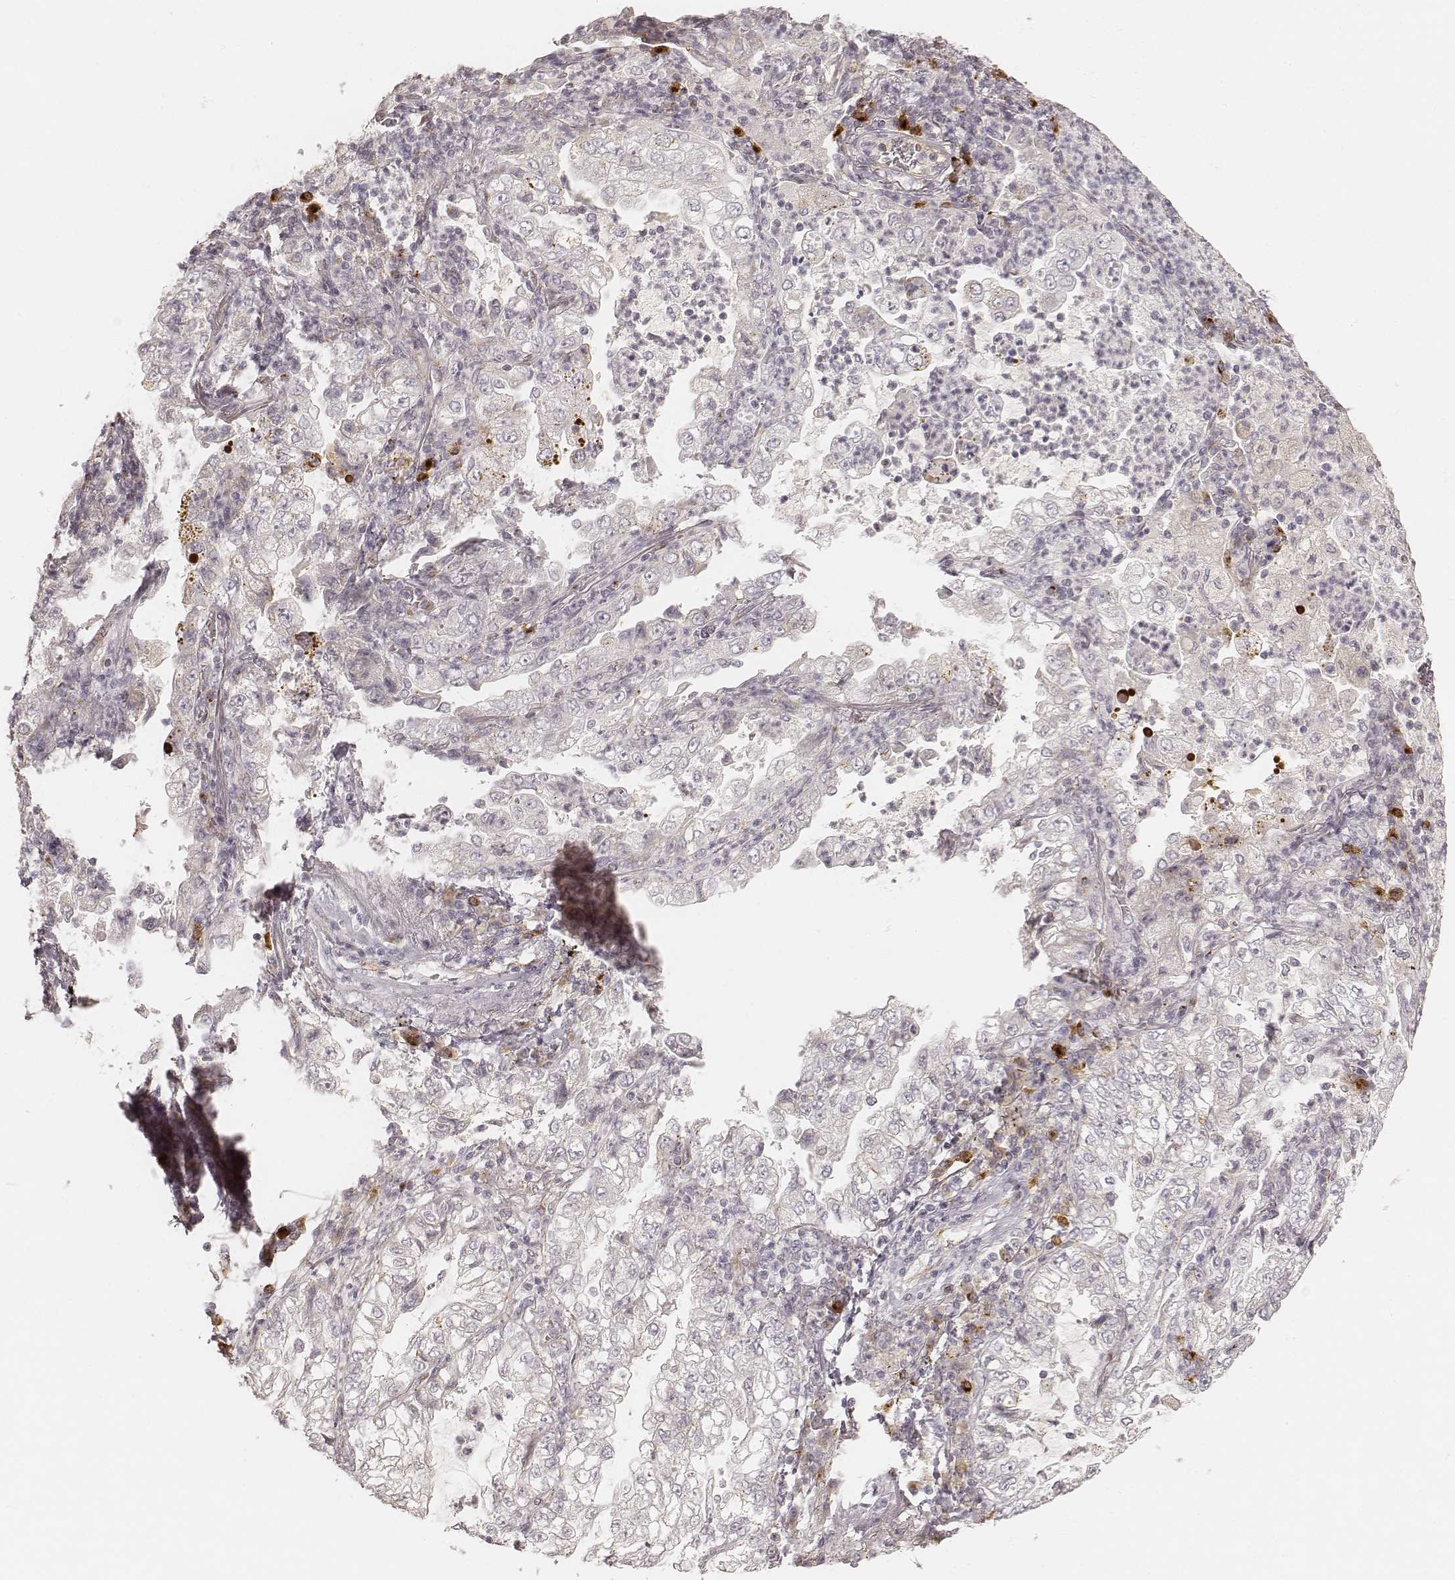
{"staining": {"intensity": "negative", "quantity": "none", "location": "none"}, "tissue": "lung cancer", "cell_type": "Tumor cells", "image_type": "cancer", "snomed": [{"axis": "morphology", "description": "Adenocarcinoma, NOS"}, {"axis": "topography", "description": "Lung"}], "caption": "The image displays no significant expression in tumor cells of adenocarcinoma (lung). (DAB IHC visualized using brightfield microscopy, high magnification).", "gene": "GORASP2", "patient": {"sex": "female", "age": 73}}